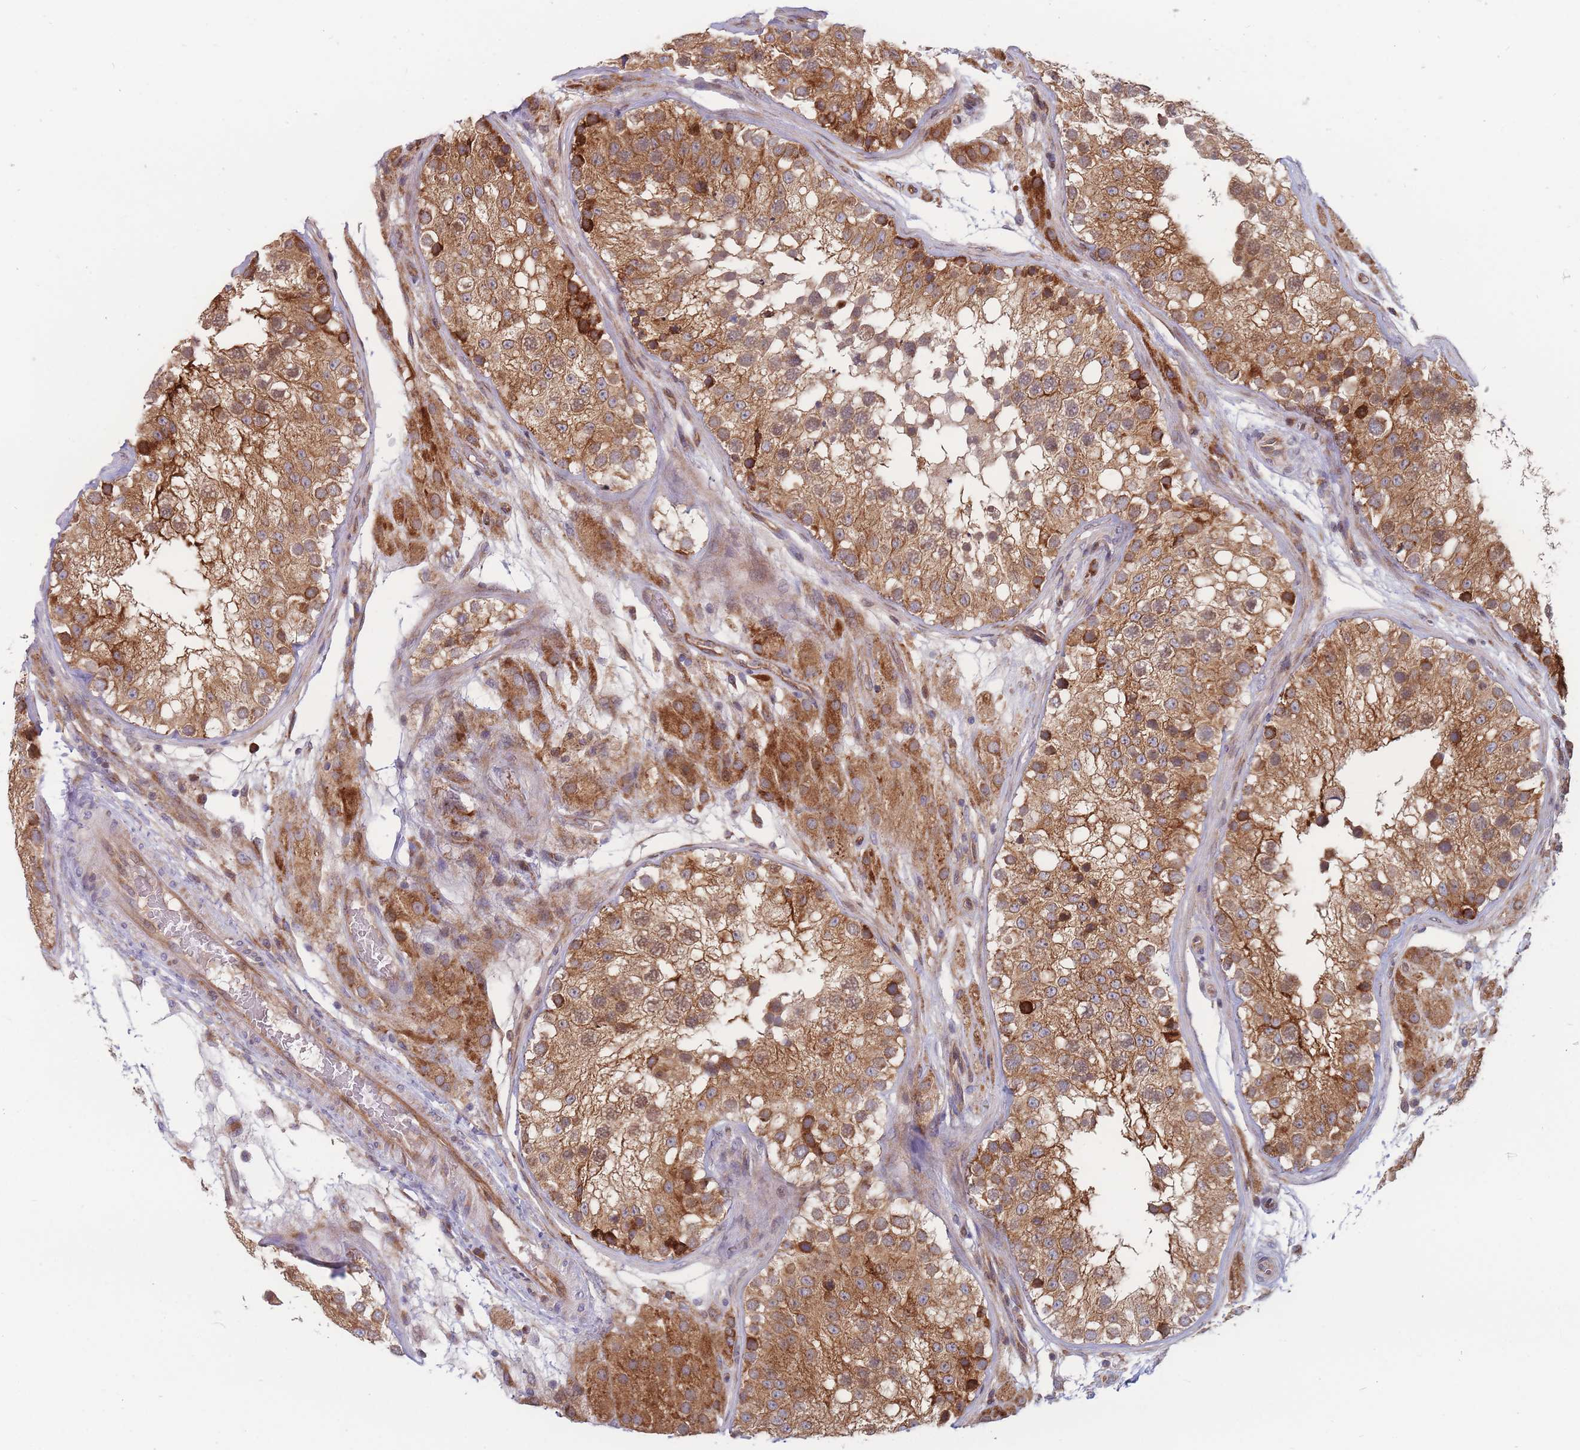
{"staining": {"intensity": "moderate", "quantity": ">75%", "location": "cytoplasmic/membranous"}, "tissue": "testis", "cell_type": "Cells in seminiferous ducts", "image_type": "normal", "snomed": [{"axis": "morphology", "description": "Normal tissue, NOS"}, {"axis": "topography", "description": "Testis"}], "caption": "Unremarkable testis was stained to show a protein in brown. There is medium levels of moderate cytoplasmic/membranous staining in approximately >75% of cells in seminiferous ducts.", "gene": "TMEM131L", "patient": {"sex": "male", "age": 26}}